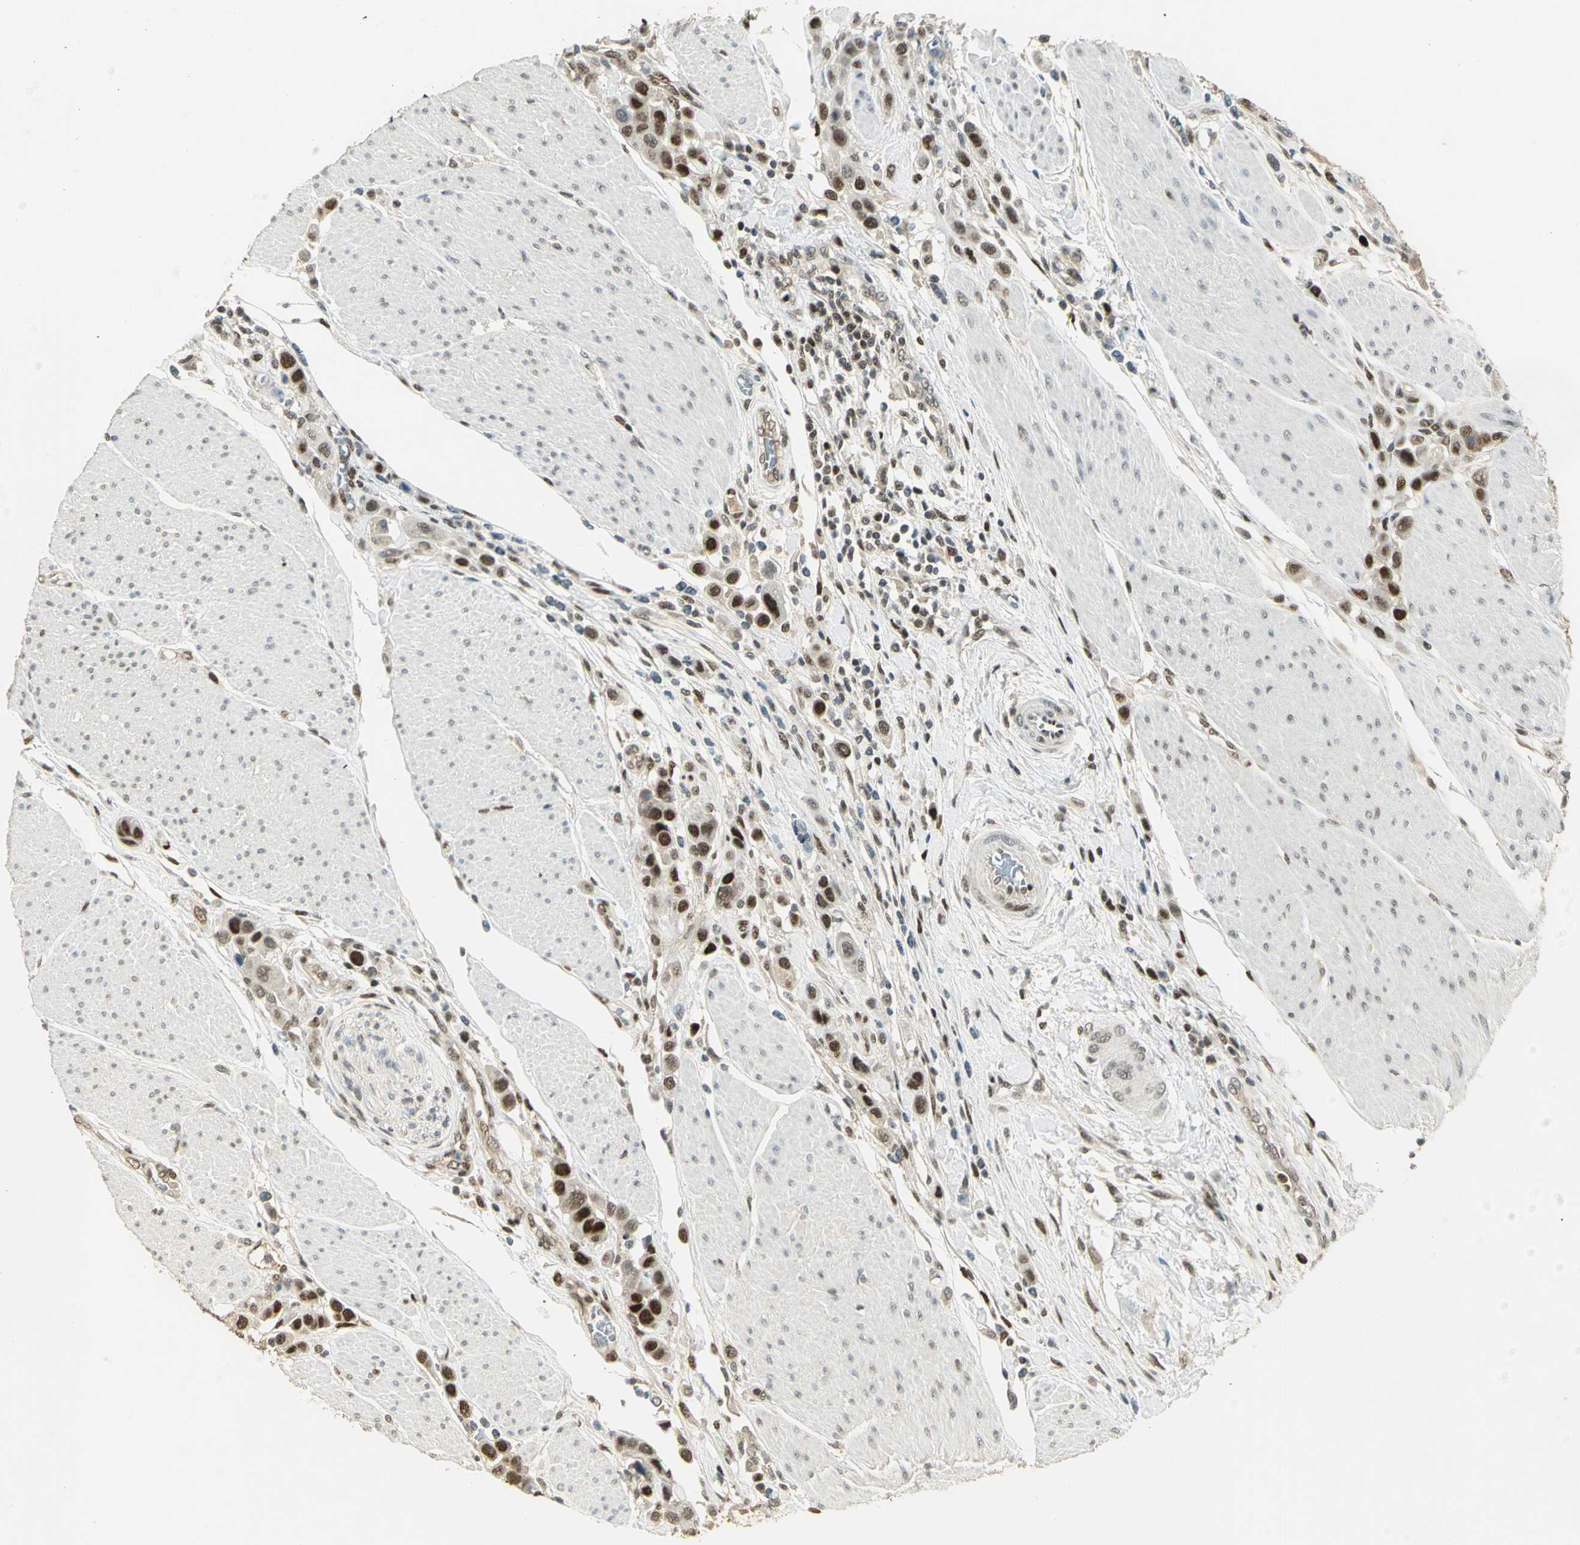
{"staining": {"intensity": "strong", "quantity": ">75%", "location": "nuclear"}, "tissue": "urothelial cancer", "cell_type": "Tumor cells", "image_type": "cancer", "snomed": [{"axis": "morphology", "description": "Urothelial carcinoma, High grade"}, {"axis": "topography", "description": "Urinary bladder"}], "caption": "There is high levels of strong nuclear staining in tumor cells of urothelial carcinoma (high-grade), as demonstrated by immunohistochemical staining (brown color).", "gene": "AK6", "patient": {"sex": "male", "age": 50}}